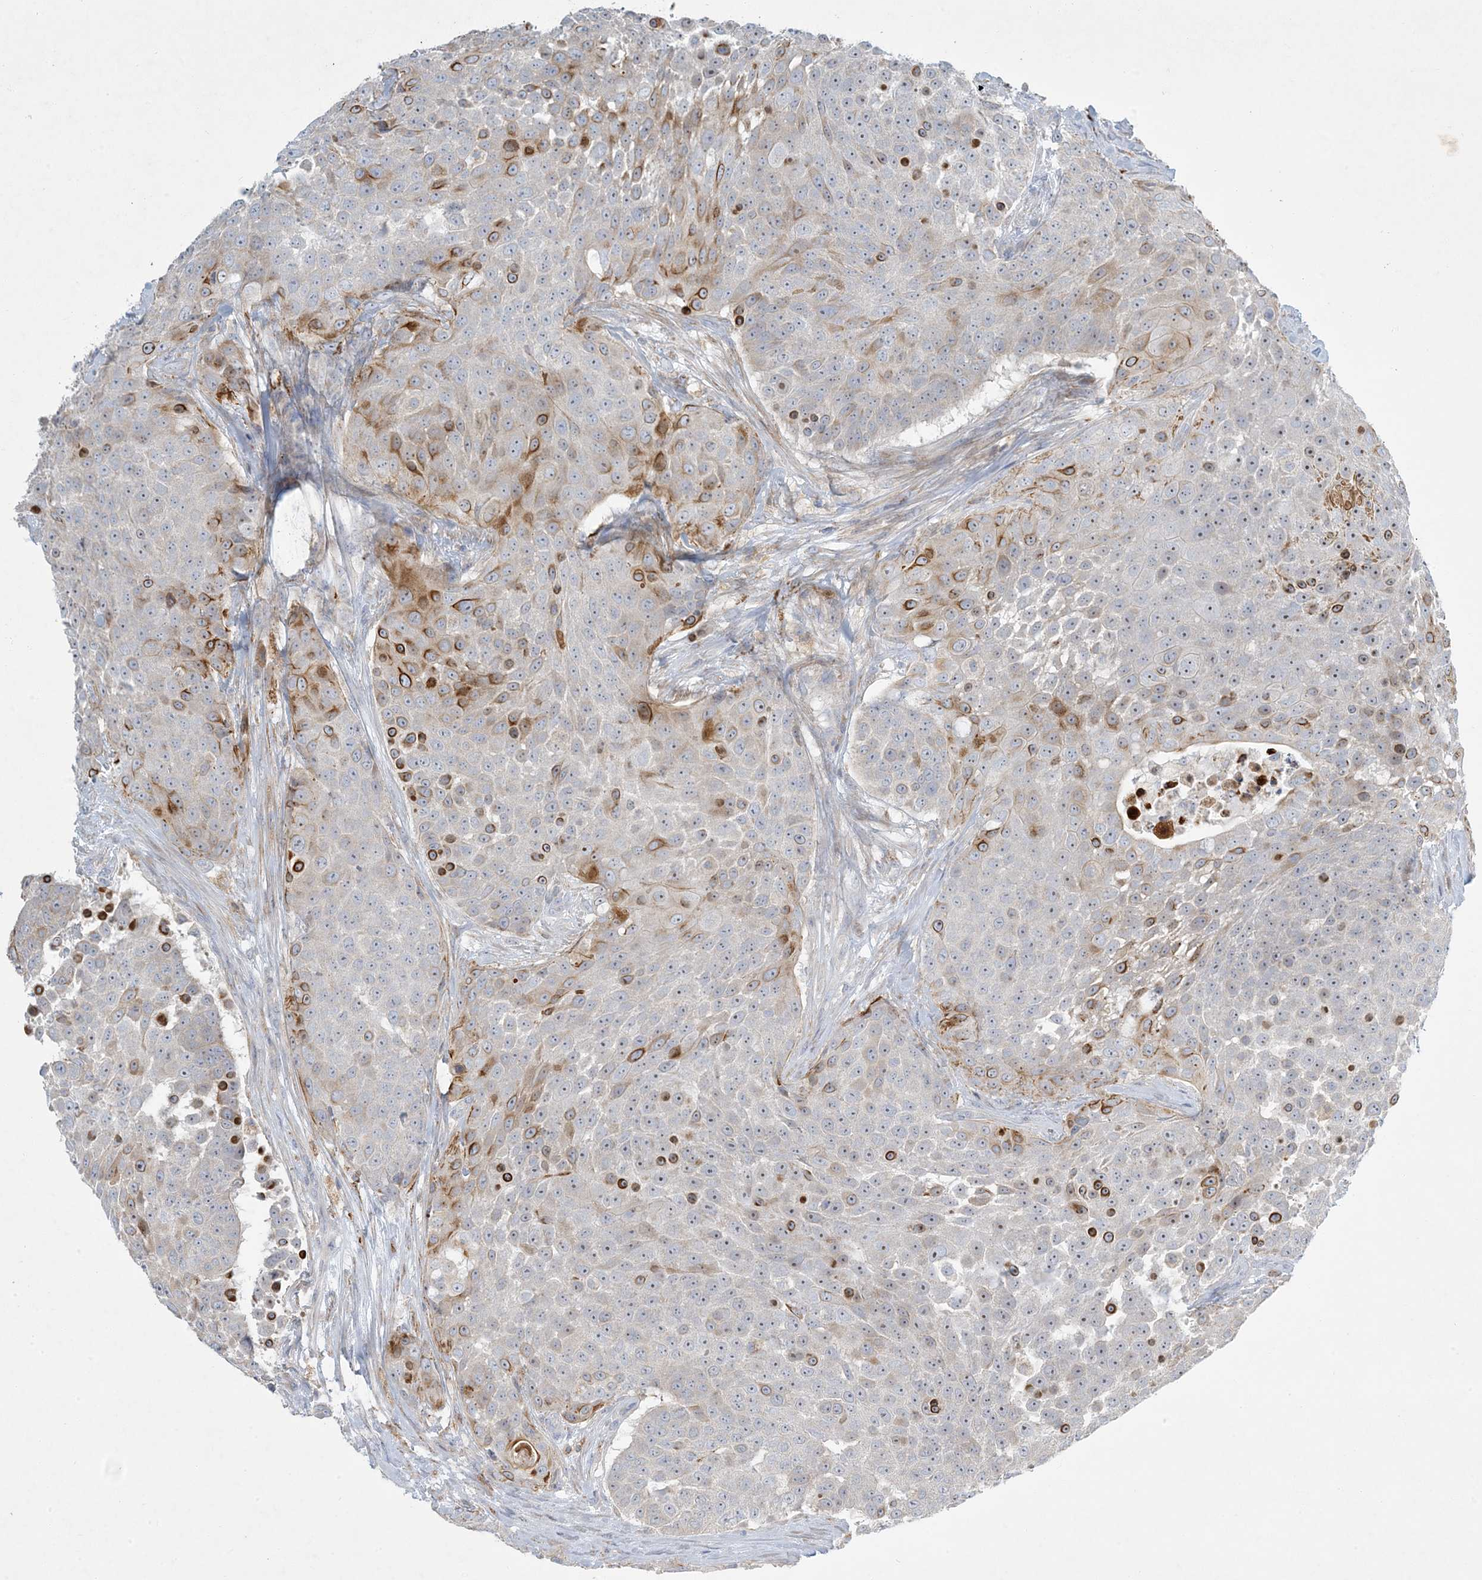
{"staining": {"intensity": "strong", "quantity": "<25%", "location": "cytoplasmic/membranous"}, "tissue": "urothelial cancer", "cell_type": "Tumor cells", "image_type": "cancer", "snomed": [{"axis": "morphology", "description": "Urothelial carcinoma, High grade"}, {"axis": "topography", "description": "Urinary bladder"}], "caption": "DAB immunohistochemical staining of human urothelial cancer reveals strong cytoplasmic/membranous protein expression in about <25% of tumor cells.", "gene": "LTN1", "patient": {"sex": "female", "age": 63}}